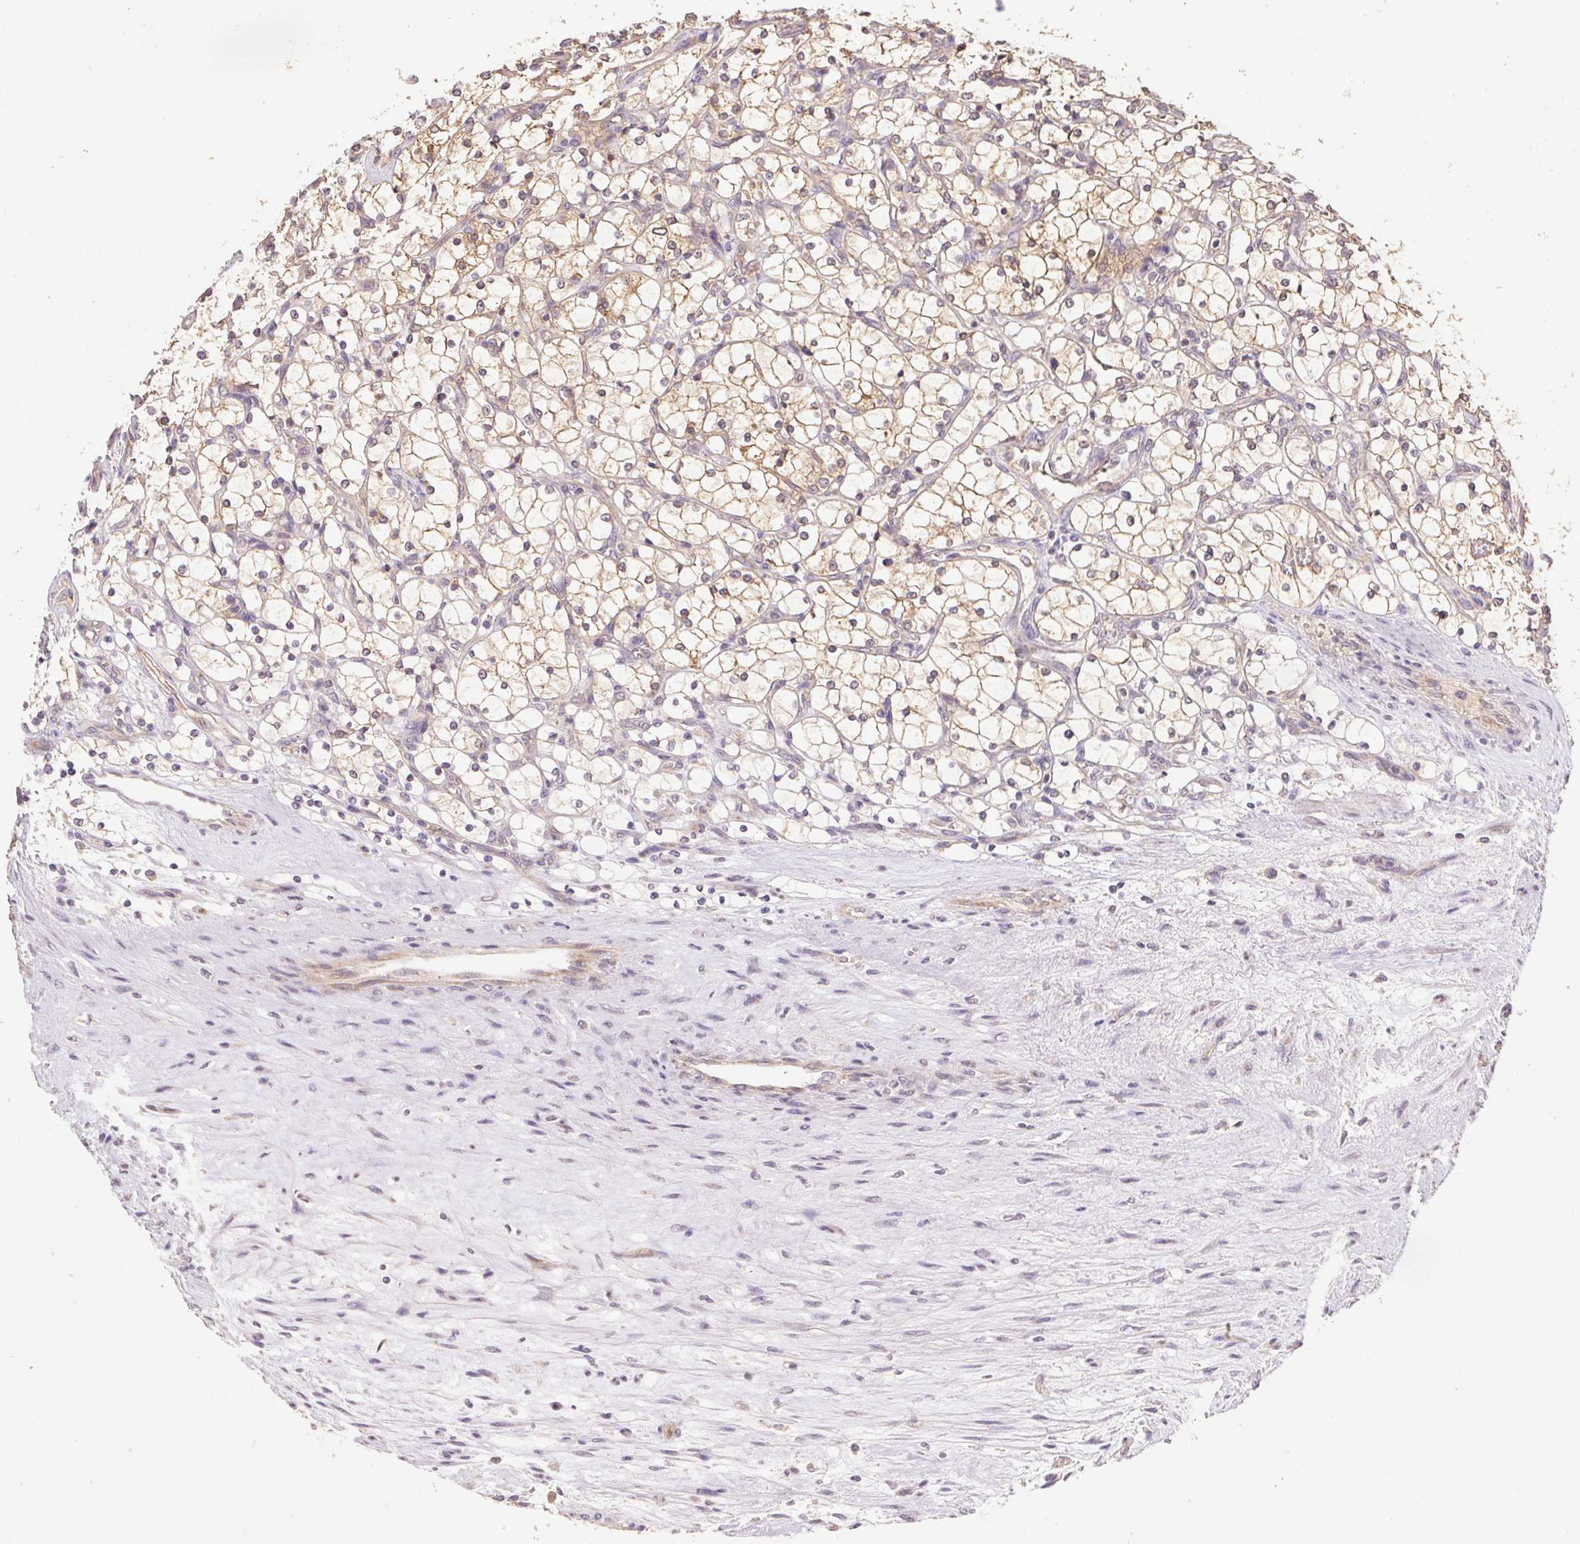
{"staining": {"intensity": "weak", "quantity": "25%-75%", "location": "cytoplasmic/membranous"}, "tissue": "renal cancer", "cell_type": "Tumor cells", "image_type": "cancer", "snomed": [{"axis": "morphology", "description": "Adenocarcinoma, NOS"}, {"axis": "topography", "description": "Kidney"}], "caption": "This is a histology image of immunohistochemistry (IHC) staining of adenocarcinoma (renal), which shows weak staining in the cytoplasmic/membranous of tumor cells.", "gene": "RAB11A", "patient": {"sex": "female", "age": 69}}